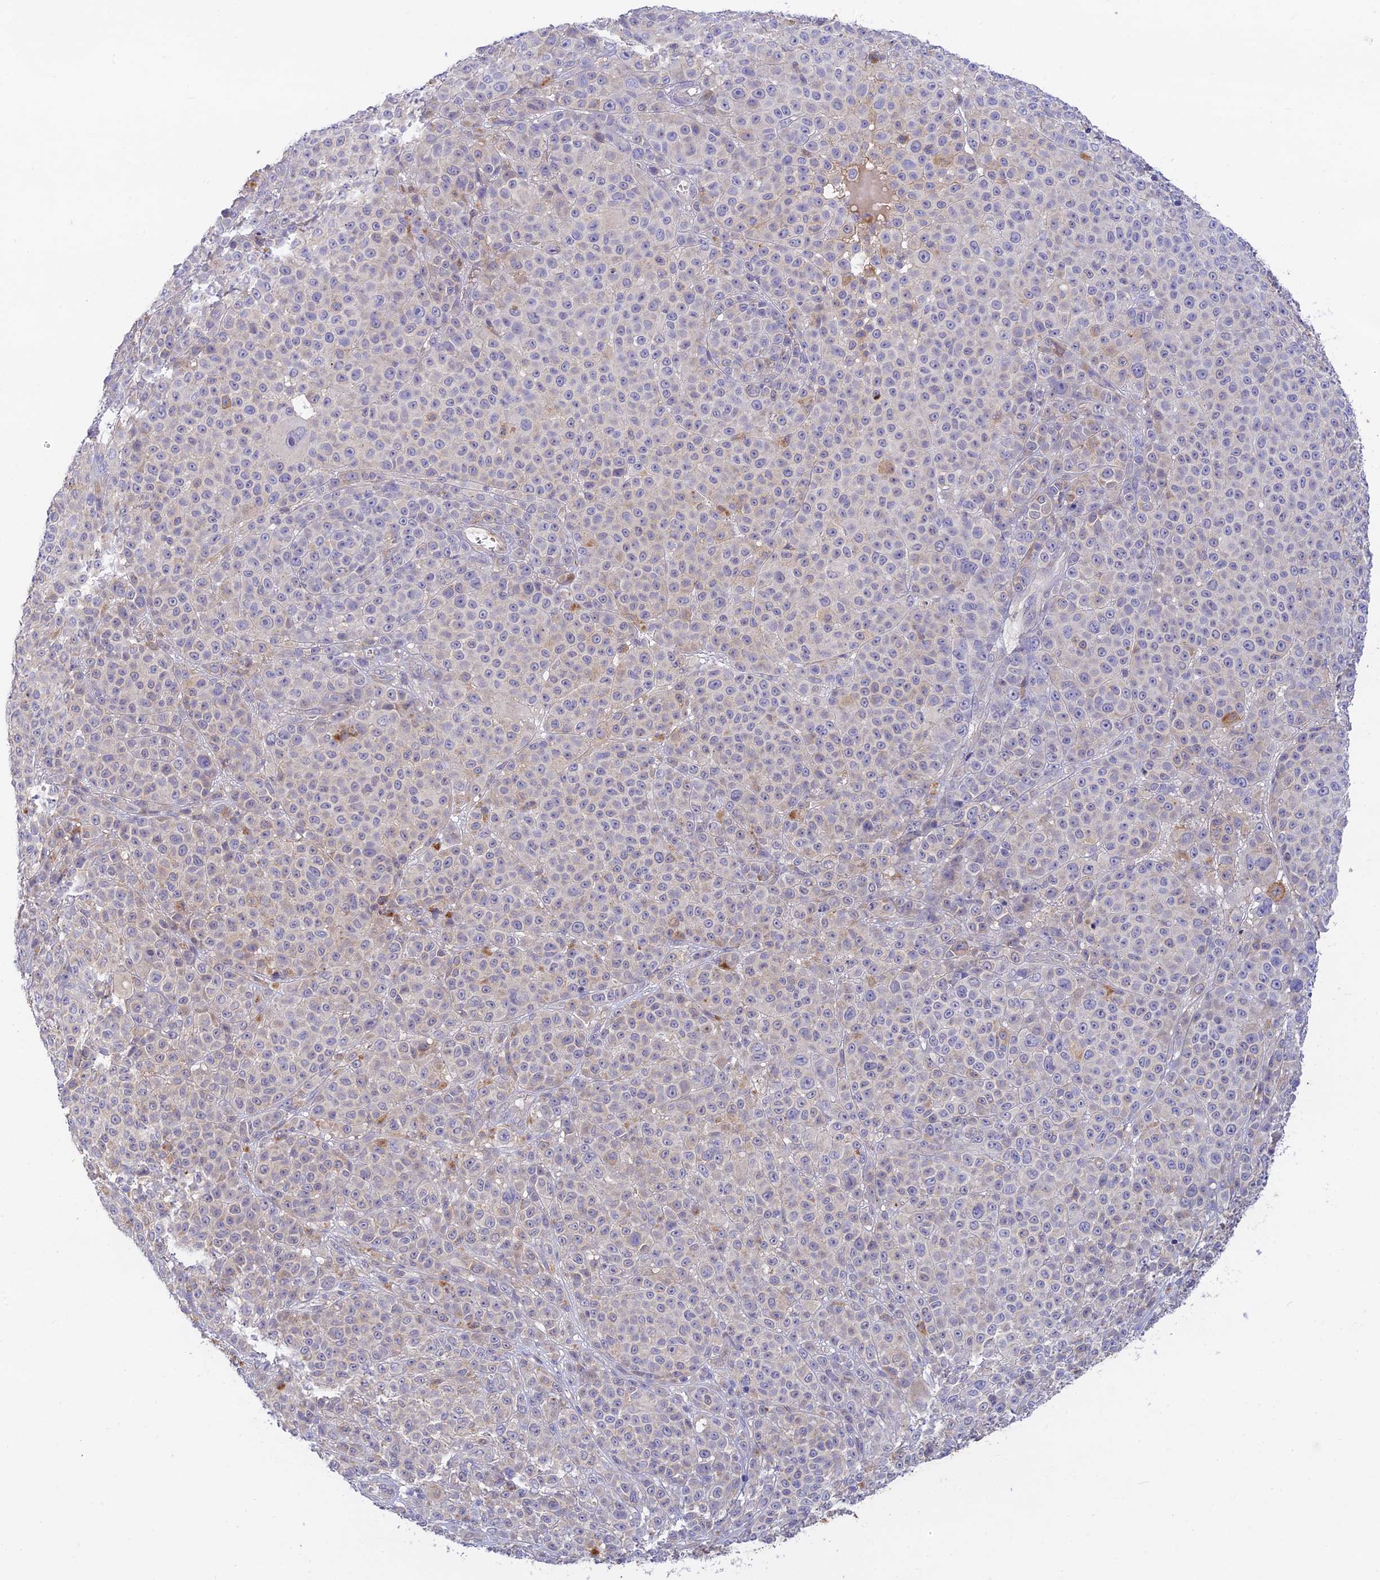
{"staining": {"intensity": "negative", "quantity": "none", "location": "none"}, "tissue": "melanoma", "cell_type": "Tumor cells", "image_type": "cancer", "snomed": [{"axis": "morphology", "description": "Malignant melanoma, NOS"}, {"axis": "topography", "description": "Skin"}], "caption": "Human malignant melanoma stained for a protein using immunohistochemistry (IHC) exhibits no positivity in tumor cells.", "gene": "ACSM5", "patient": {"sex": "female", "age": 94}}